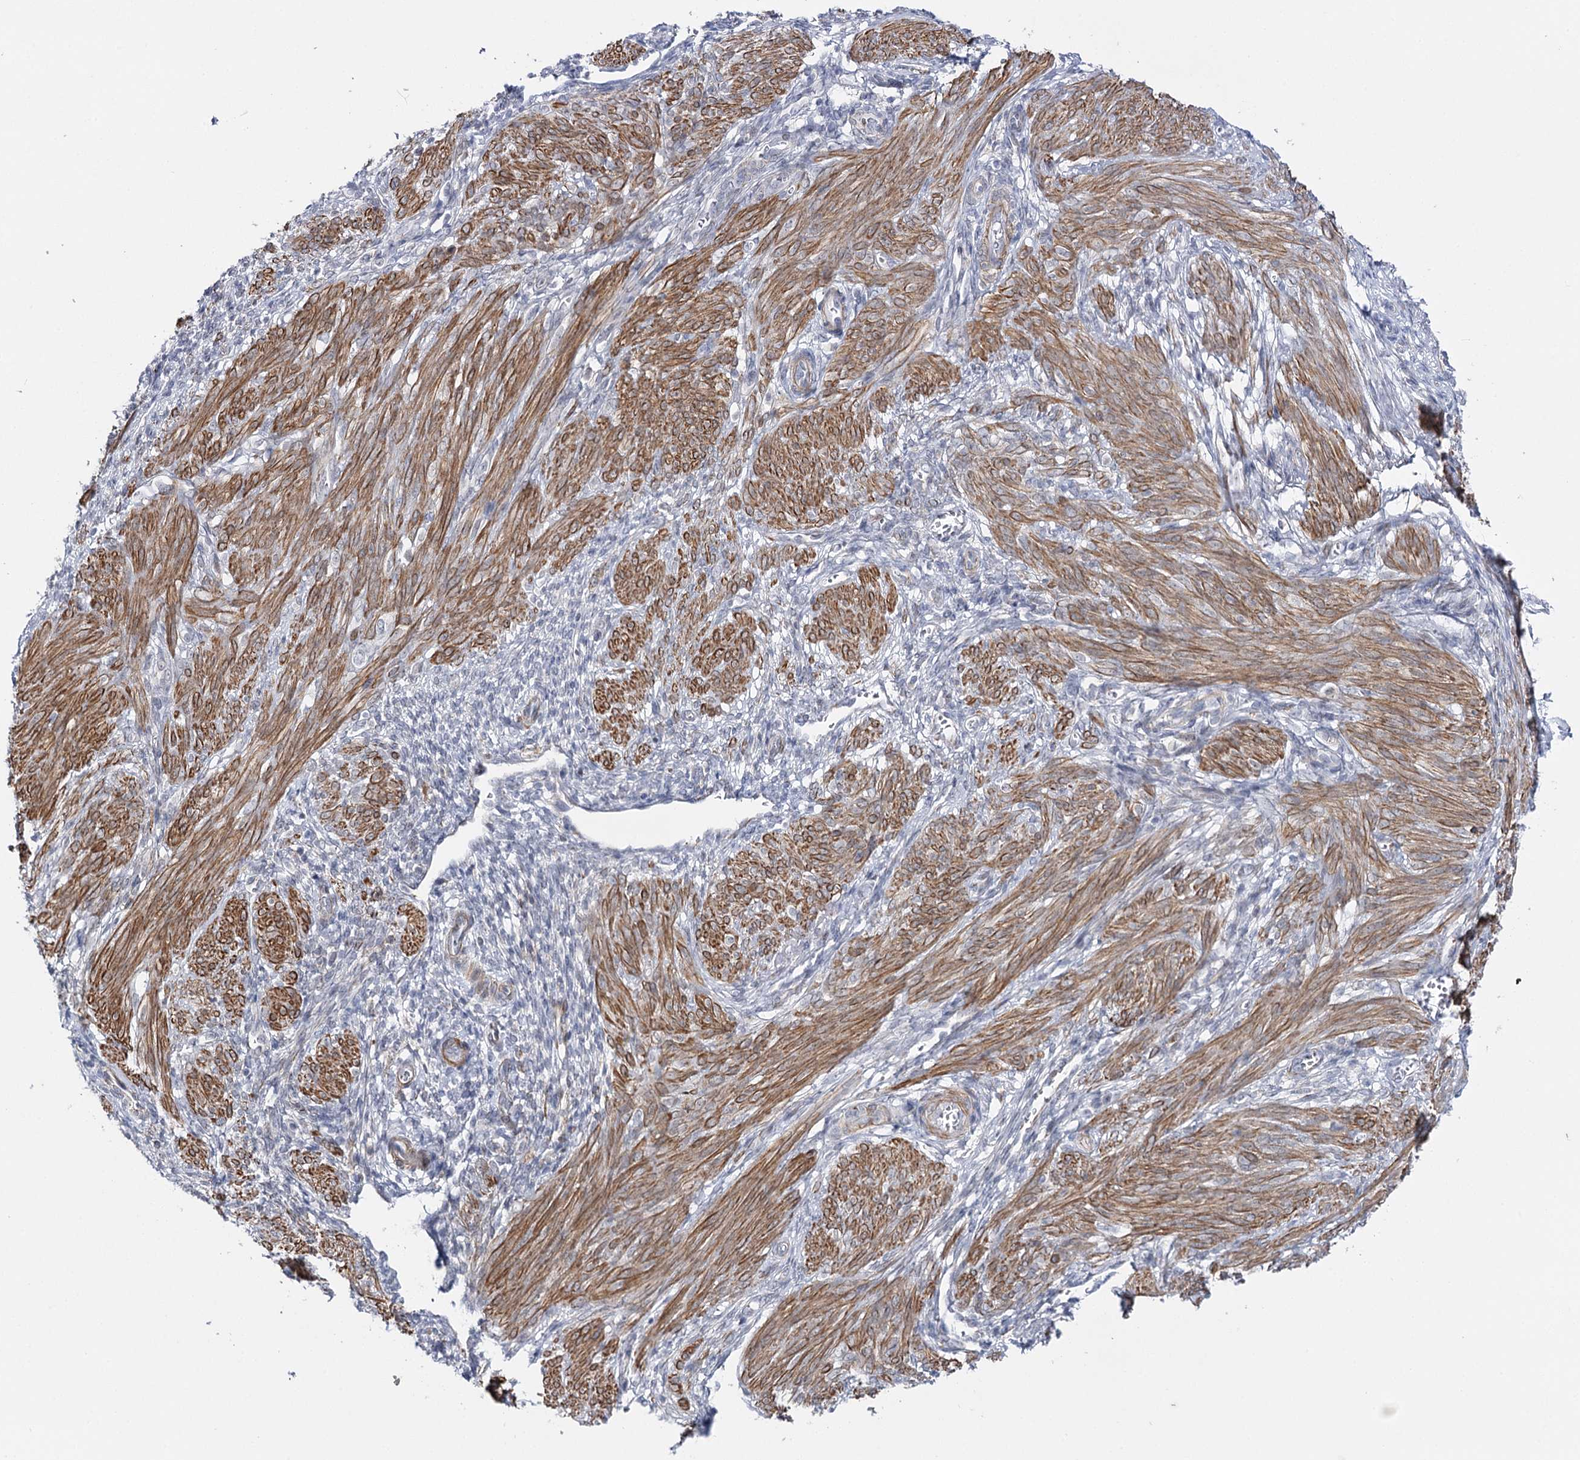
{"staining": {"intensity": "moderate", "quantity": ">75%", "location": "cytoplasmic/membranous"}, "tissue": "smooth muscle", "cell_type": "Smooth muscle cells", "image_type": "normal", "snomed": [{"axis": "morphology", "description": "Normal tissue, NOS"}, {"axis": "topography", "description": "Smooth muscle"}], "caption": "Normal smooth muscle exhibits moderate cytoplasmic/membranous staining in about >75% of smooth muscle cells.", "gene": "AGXT2", "patient": {"sex": "female", "age": 39}}